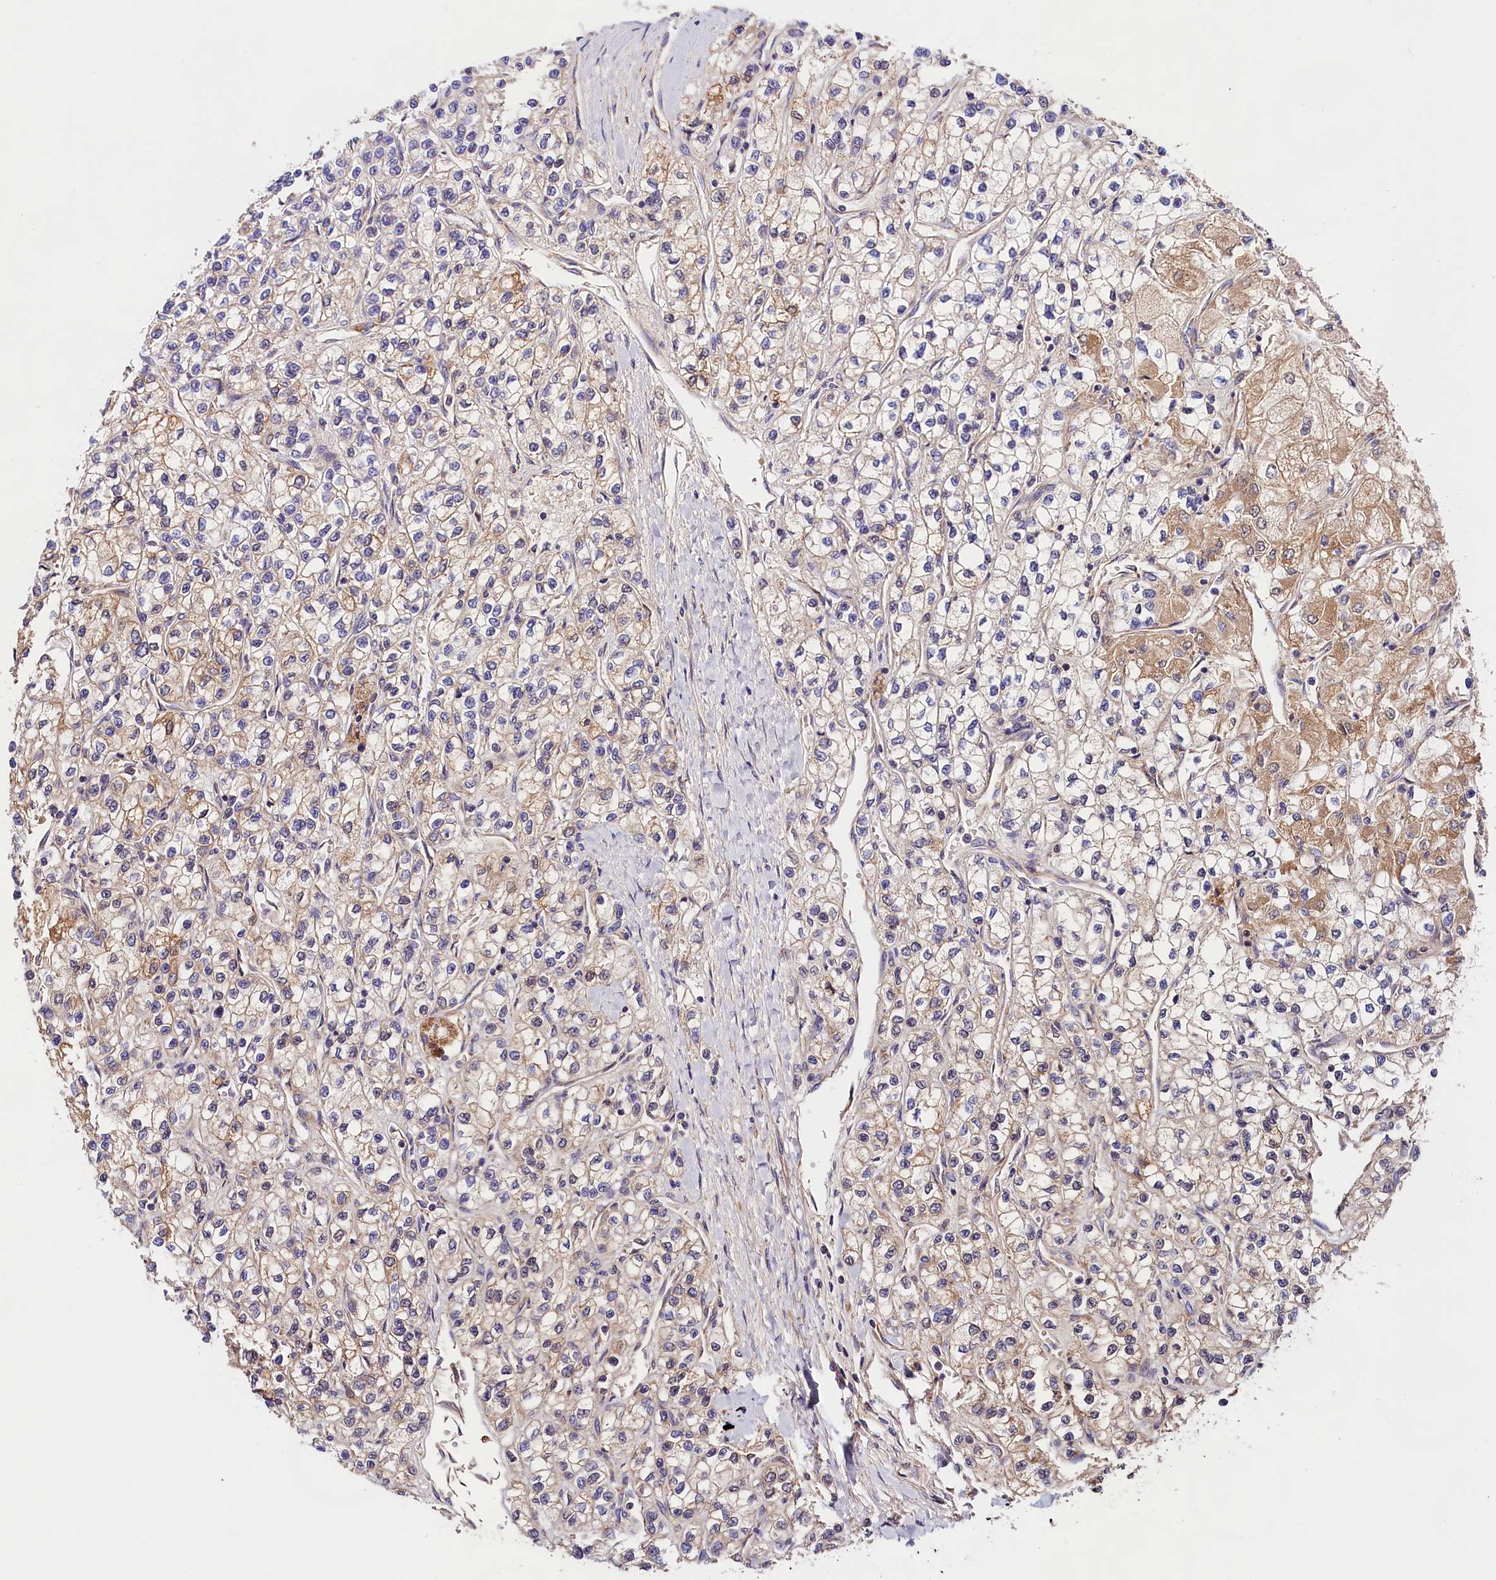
{"staining": {"intensity": "weak", "quantity": "25%-75%", "location": "cytoplasmic/membranous"}, "tissue": "renal cancer", "cell_type": "Tumor cells", "image_type": "cancer", "snomed": [{"axis": "morphology", "description": "Adenocarcinoma, NOS"}, {"axis": "topography", "description": "Kidney"}], "caption": "Immunohistochemistry (IHC) staining of renal cancer, which exhibits low levels of weak cytoplasmic/membranous expression in about 25%-75% of tumor cells indicating weak cytoplasmic/membranous protein expression. The staining was performed using DAB (brown) for protein detection and nuclei were counterstained in hematoxylin (blue).", "gene": "SPG11", "patient": {"sex": "male", "age": 80}}